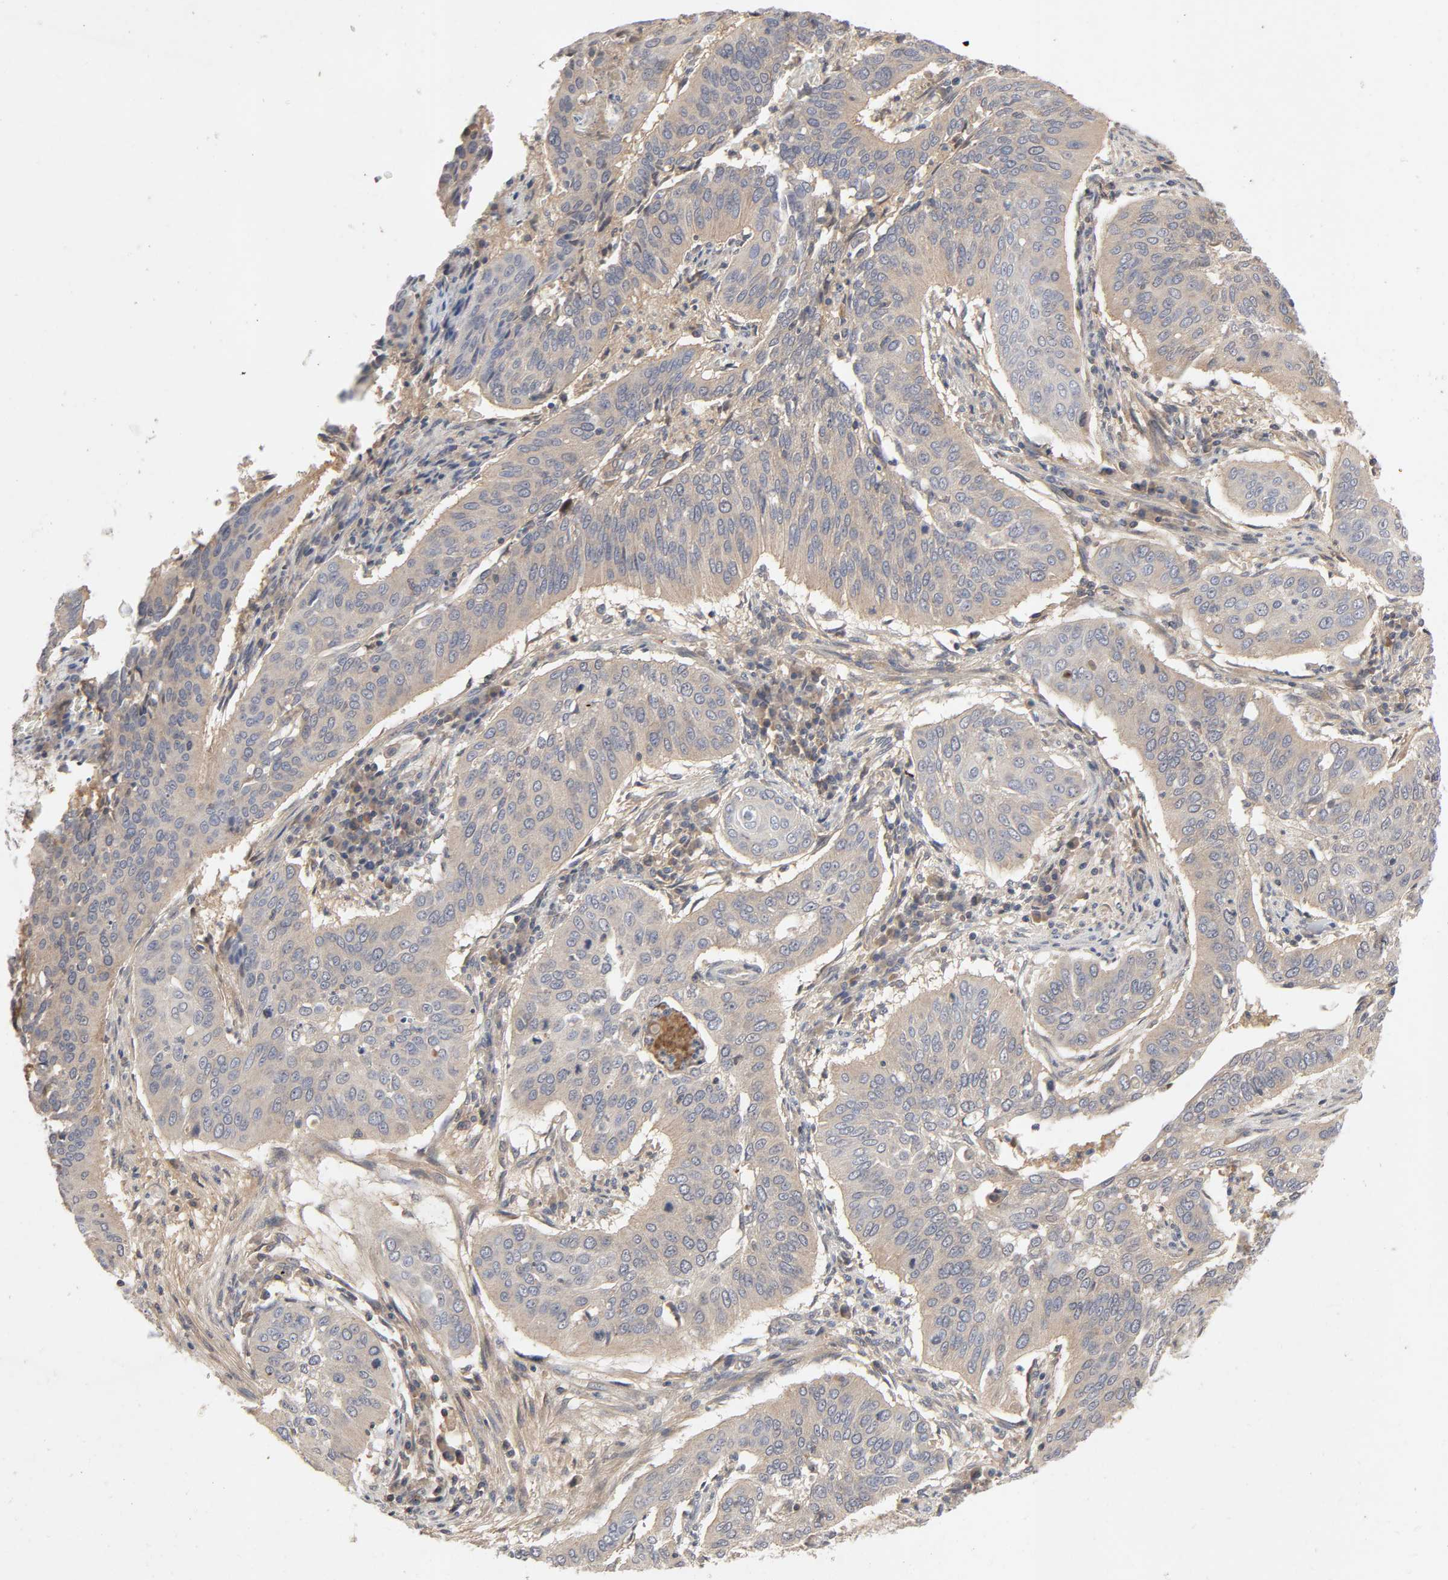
{"staining": {"intensity": "moderate", "quantity": ">75%", "location": "cytoplasmic/membranous"}, "tissue": "cervical cancer", "cell_type": "Tumor cells", "image_type": "cancer", "snomed": [{"axis": "morphology", "description": "Squamous cell carcinoma, NOS"}, {"axis": "topography", "description": "Cervix"}], "caption": "Moderate cytoplasmic/membranous positivity is present in about >75% of tumor cells in cervical squamous cell carcinoma.", "gene": "CPB2", "patient": {"sex": "female", "age": 39}}